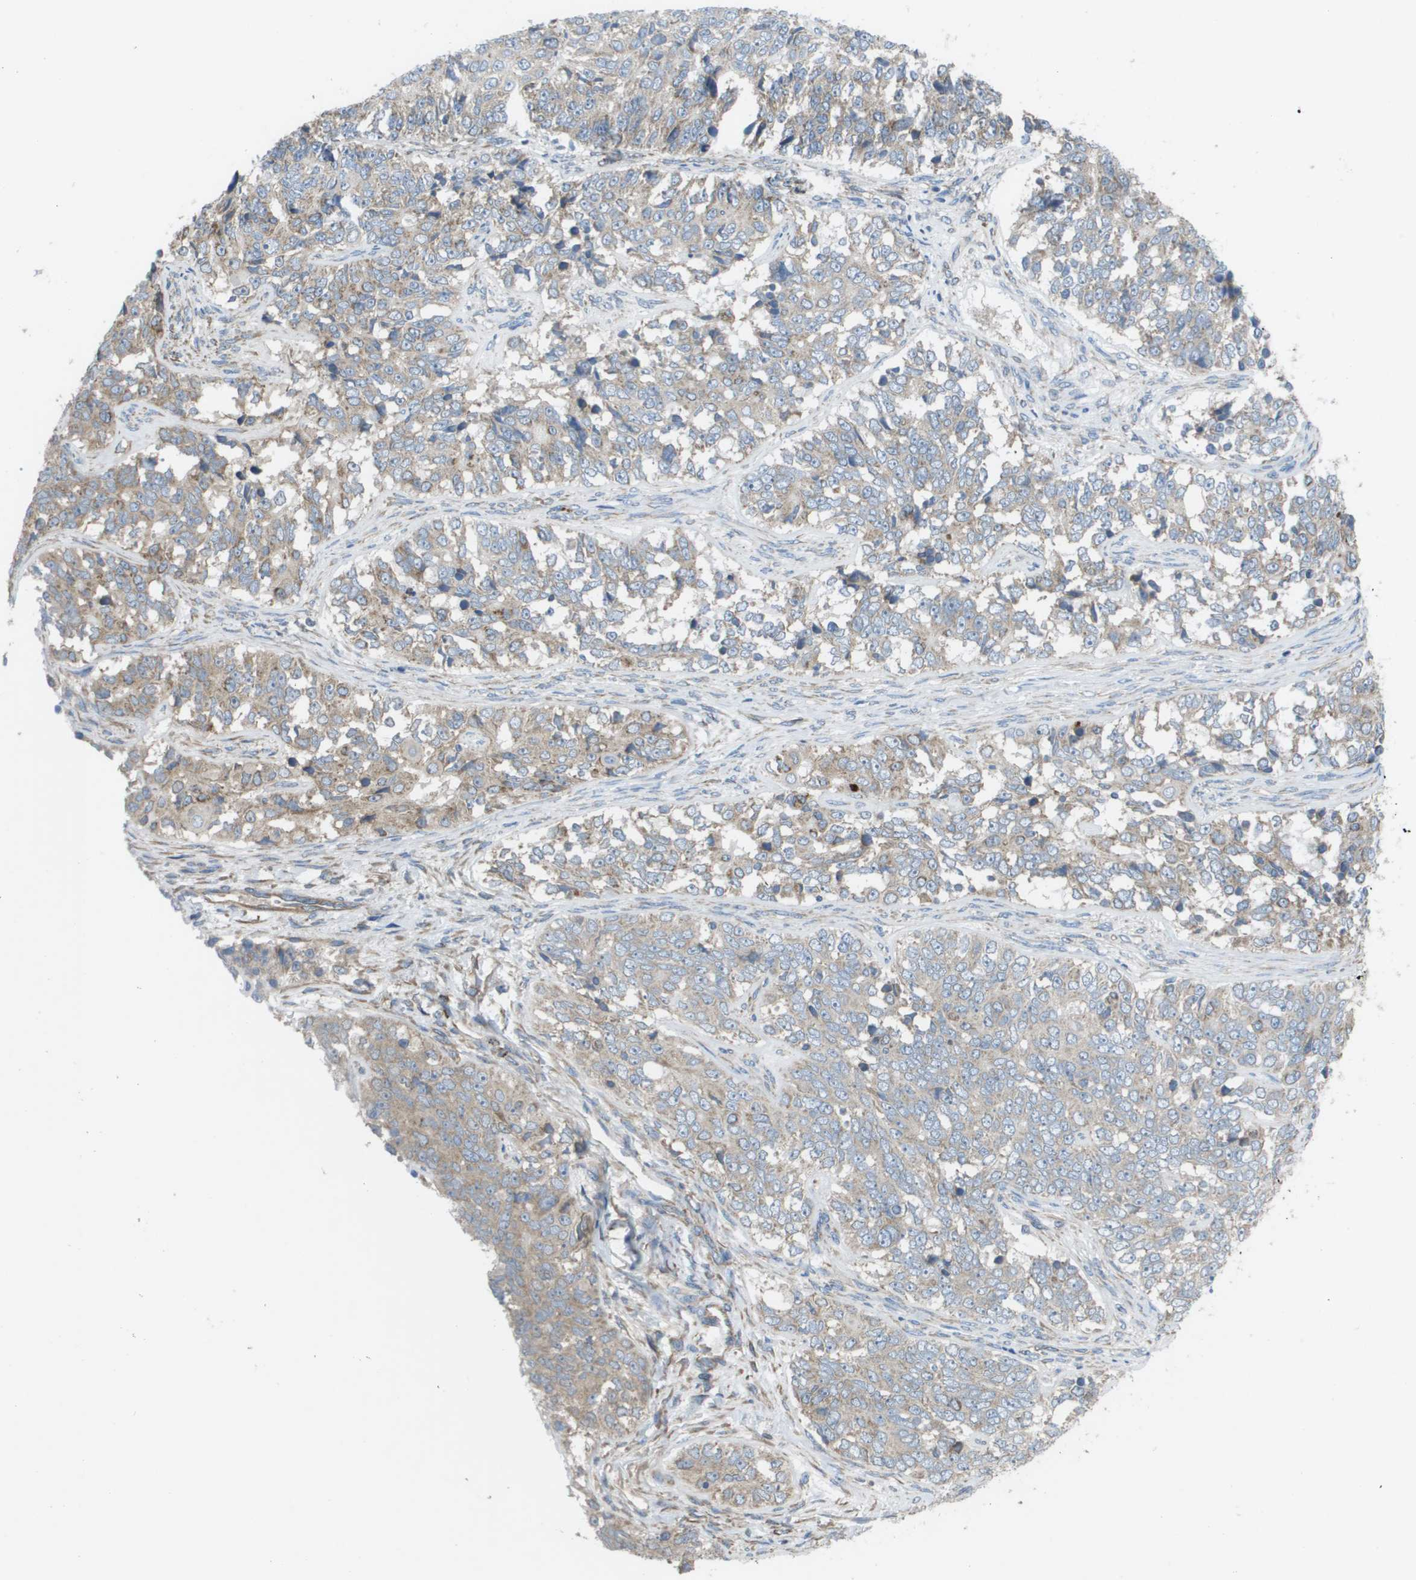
{"staining": {"intensity": "weak", "quantity": "<25%", "location": "cytoplasmic/membranous"}, "tissue": "ovarian cancer", "cell_type": "Tumor cells", "image_type": "cancer", "snomed": [{"axis": "morphology", "description": "Carcinoma, endometroid"}, {"axis": "topography", "description": "Ovary"}], "caption": "High magnification brightfield microscopy of ovarian cancer (endometroid carcinoma) stained with DAB (brown) and counterstained with hematoxylin (blue): tumor cells show no significant positivity. The staining is performed using DAB (3,3'-diaminobenzidine) brown chromogen with nuclei counter-stained in using hematoxylin.", "gene": "CLCN2", "patient": {"sex": "female", "age": 51}}